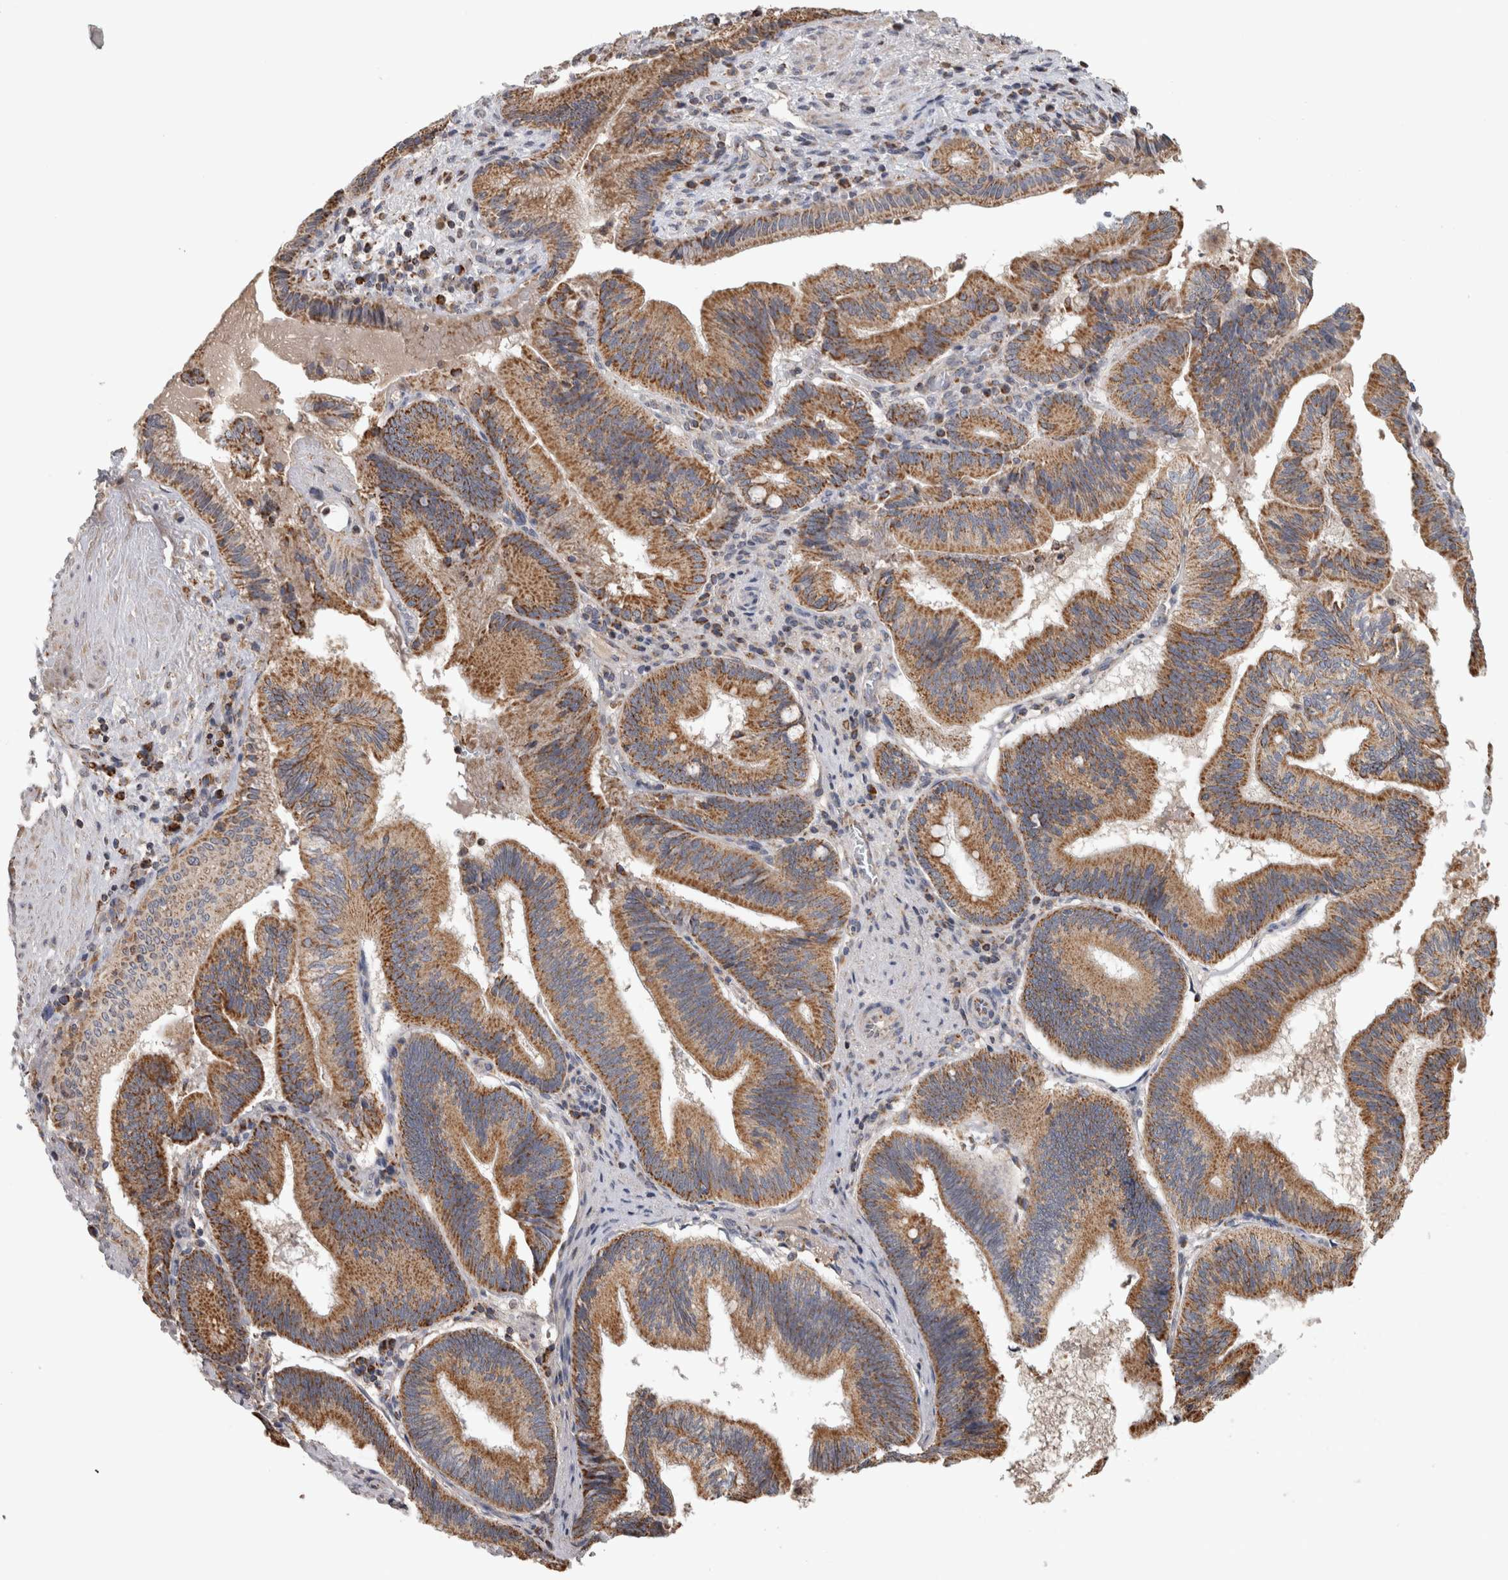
{"staining": {"intensity": "moderate", "quantity": ">75%", "location": "cytoplasmic/membranous"}, "tissue": "pancreatic cancer", "cell_type": "Tumor cells", "image_type": "cancer", "snomed": [{"axis": "morphology", "description": "Adenocarcinoma, NOS"}, {"axis": "topography", "description": "Pancreas"}], "caption": "Pancreatic adenocarcinoma tissue demonstrates moderate cytoplasmic/membranous staining in about >75% of tumor cells", "gene": "ST8SIA1", "patient": {"sex": "male", "age": 82}}